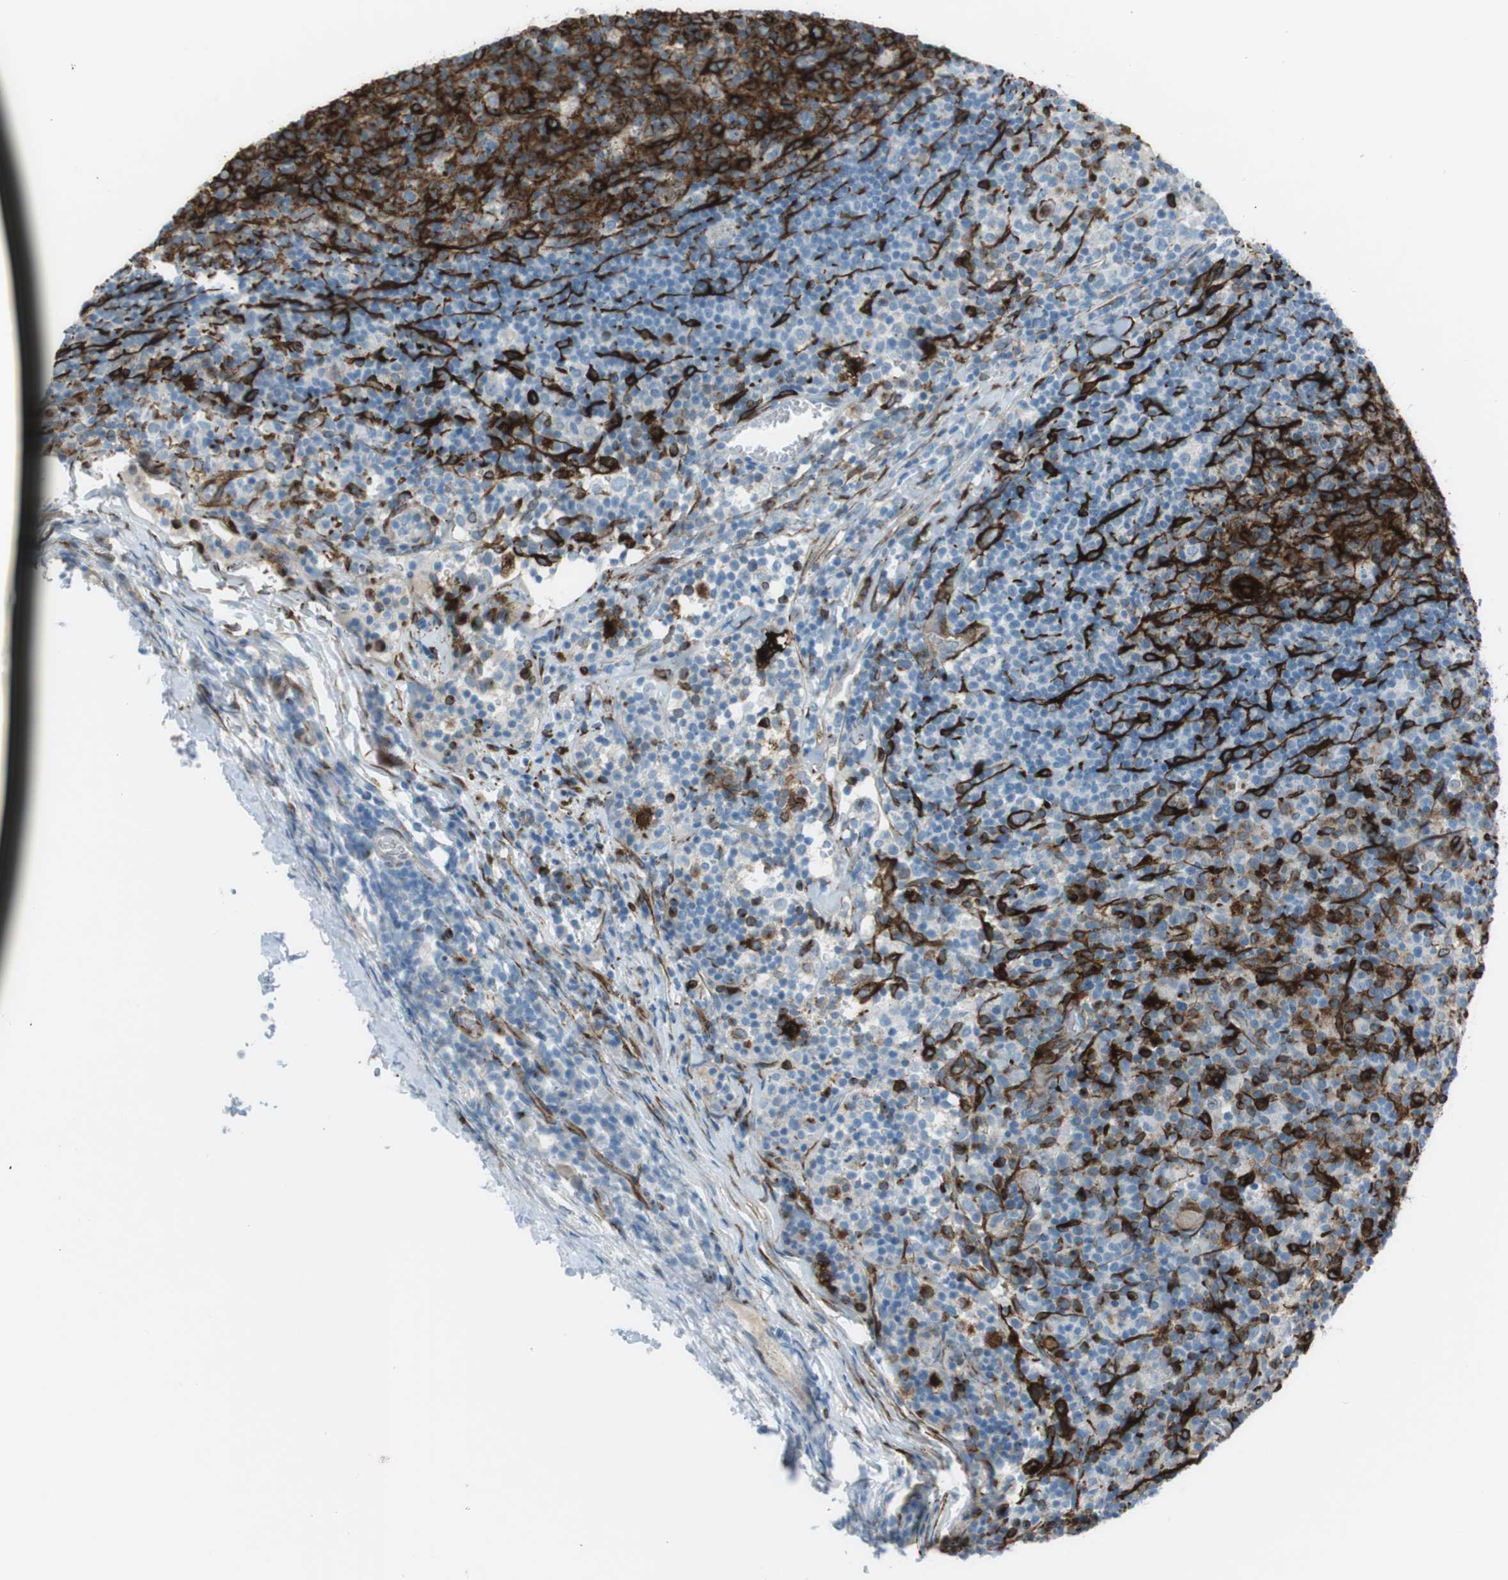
{"staining": {"intensity": "strong", "quantity": ">75%", "location": "cytoplasmic/membranous"}, "tissue": "lymph node", "cell_type": "Germinal center cells", "image_type": "normal", "snomed": [{"axis": "morphology", "description": "Normal tissue, NOS"}, {"axis": "morphology", "description": "Inflammation, NOS"}, {"axis": "topography", "description": "Lymph node"}], "caption": "Protein analysis of benign lymph node shows strong cytoplasmic/membranous positivity in about >75% of germinal center cells. The protein of interest is shown in brown color, while the nuclei are stained blue.", "gene": "TUBB2A", "patient": {"sex": "male", "age": 55}}